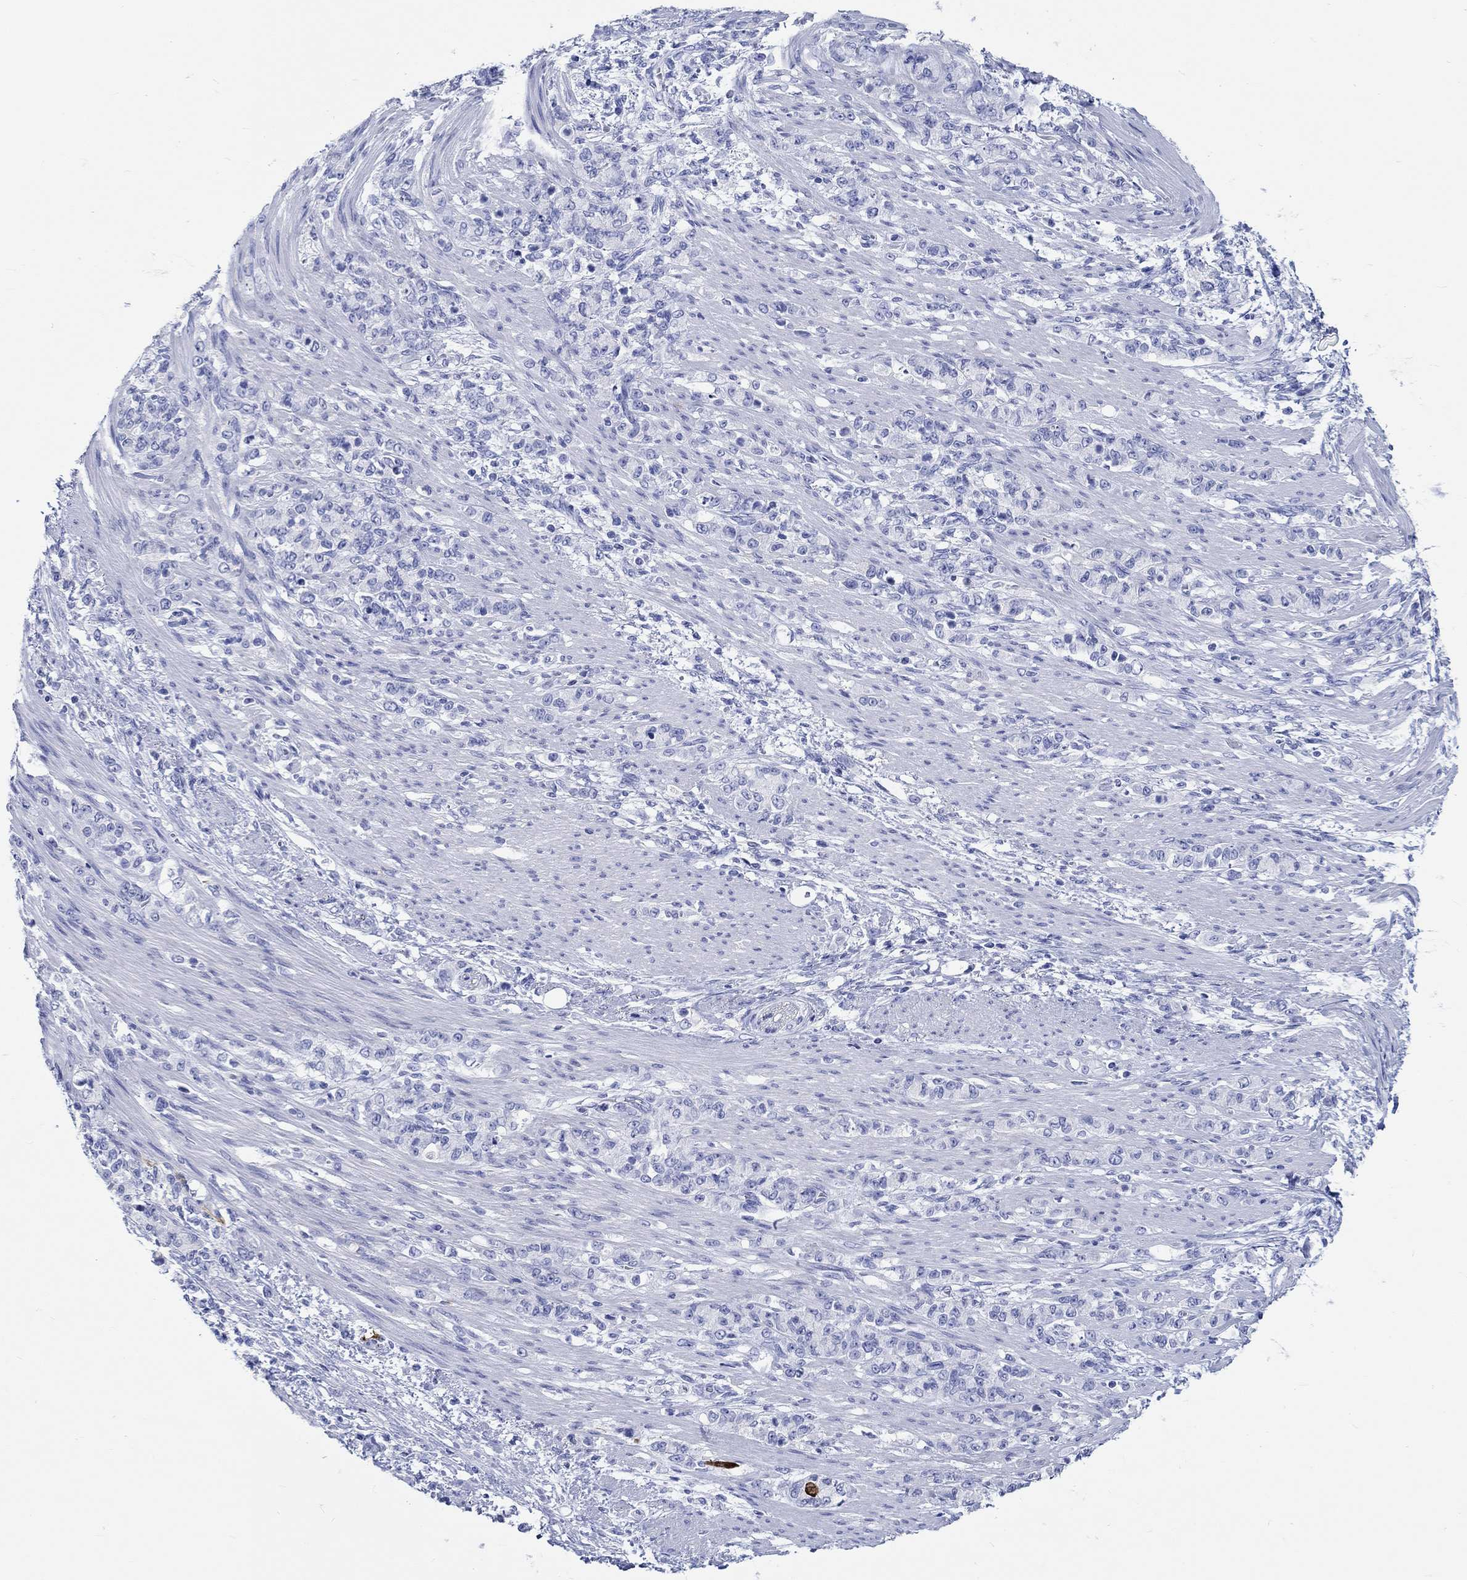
{"staining": {"intensity": "negative", "quantity": "none", "location": "none"}, "tissue": "stomach cancer", "cell_type": "Tumor cells", "image_type": "cancer", "snomed": [{"axis": "morphology", "description": "Normal tissue, NOS"}, {"axis": "morphology", "description": "Adenocarcinoma, NOS"}, {"axis": "topography", "description": "Stomach"}], "caption": "Immunohistochemistry (IHC) of adenocarcinoma (stomach) exhibits no expression in tumor cells.", "gene": "FBXO2", "patient": {"sex": "female", "age": 79}}